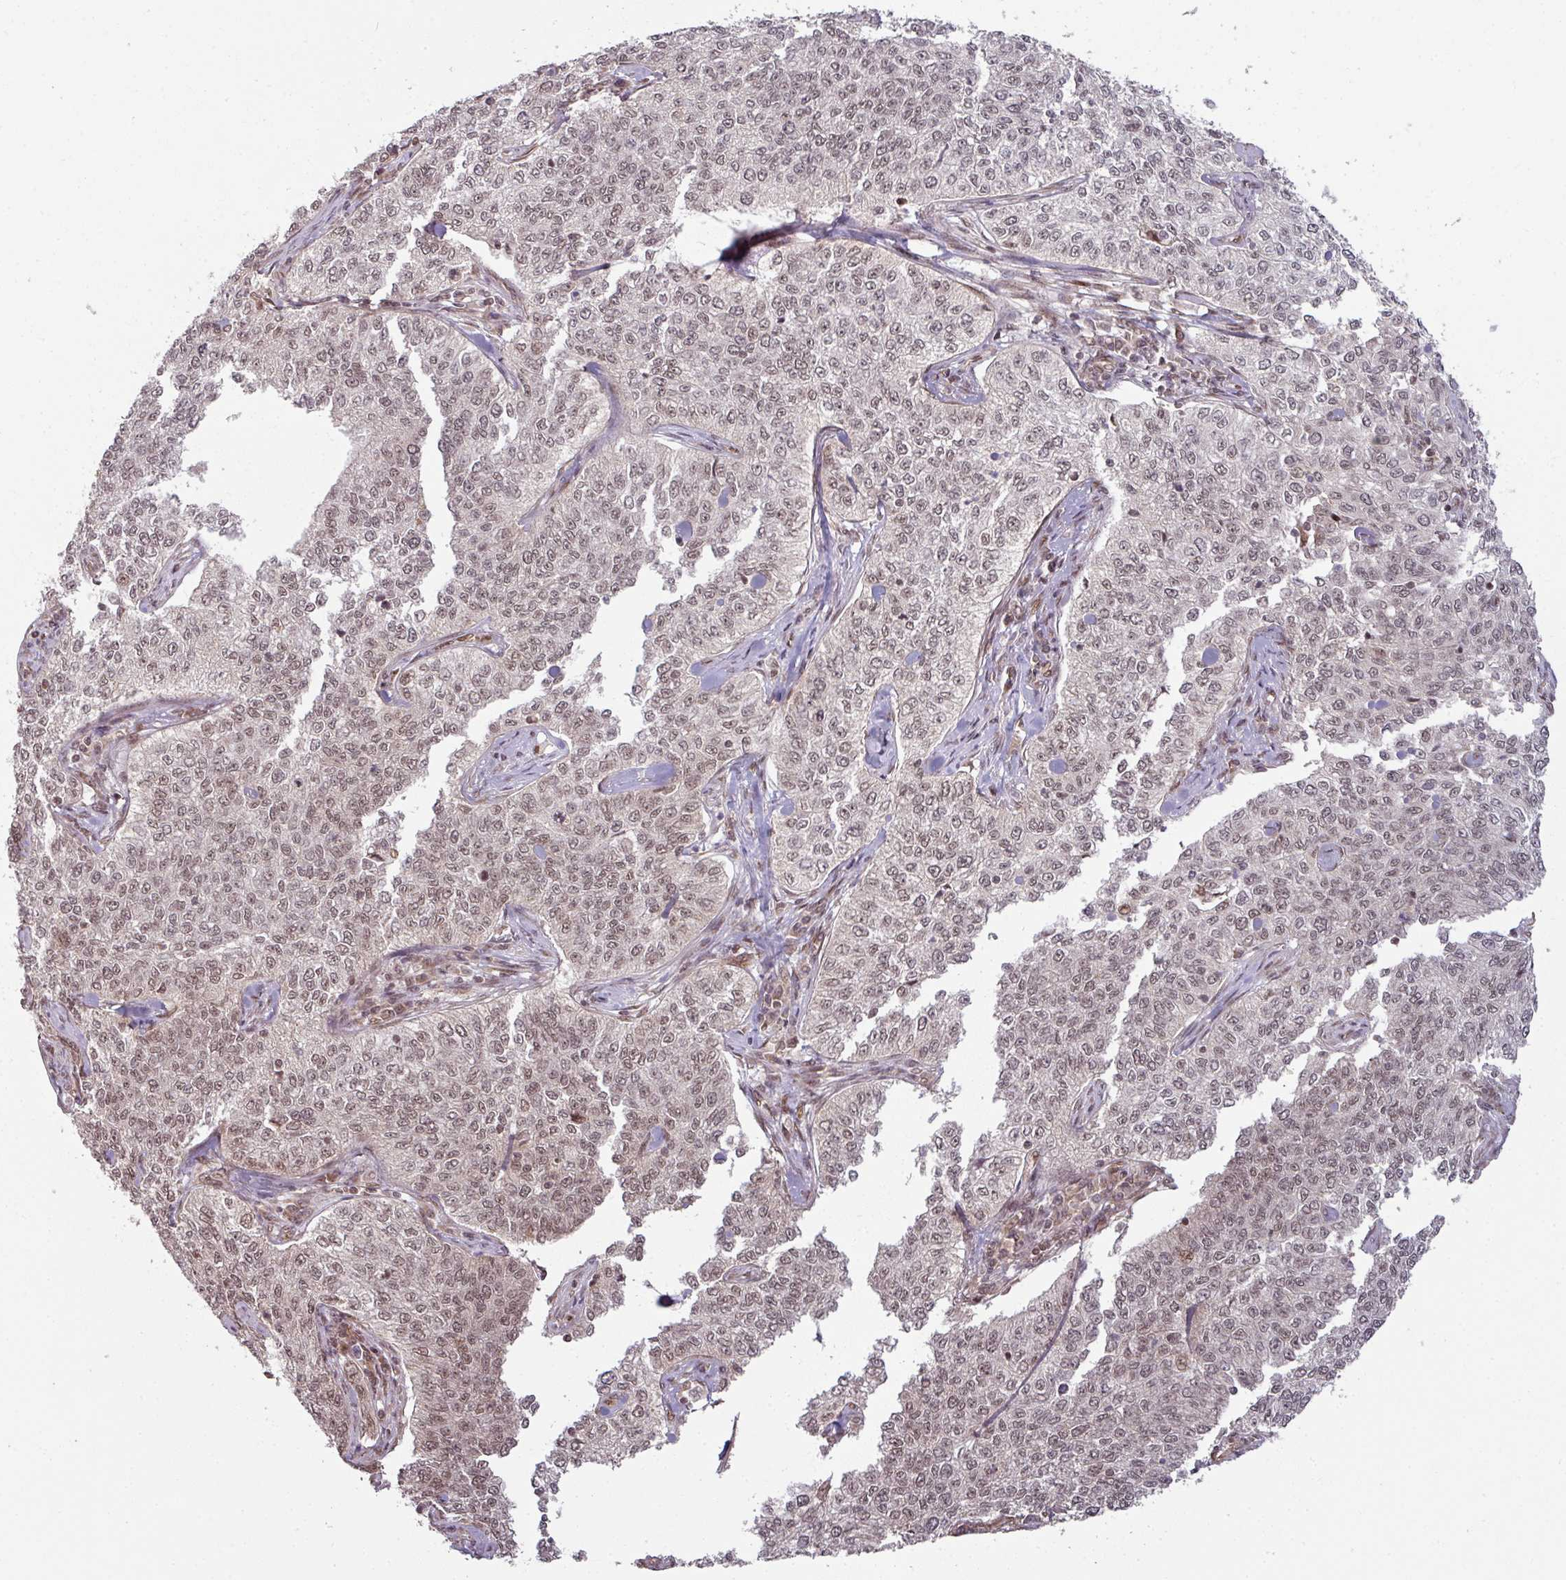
{"staining": {"intensity": "moderate", "quantity": ">75%", "location": "nuclear"}, "tissue": "cervical cancer", "cell_type": "Tumor cells", "image_type": "cancer", "snomed": [{"axis": "morphology", "description": "Squamous cell carcinoma, NOS"}, {"axis": "topography", "description": "Cervix"}], "caption": "This is an image of immunohistochemistry staining of cervical squamous cell carcinoma, which shows moderate expression in the nuclear of tumor cells.", "gene": "SIK3", "patient": {"sex": "female", "age": 35}}